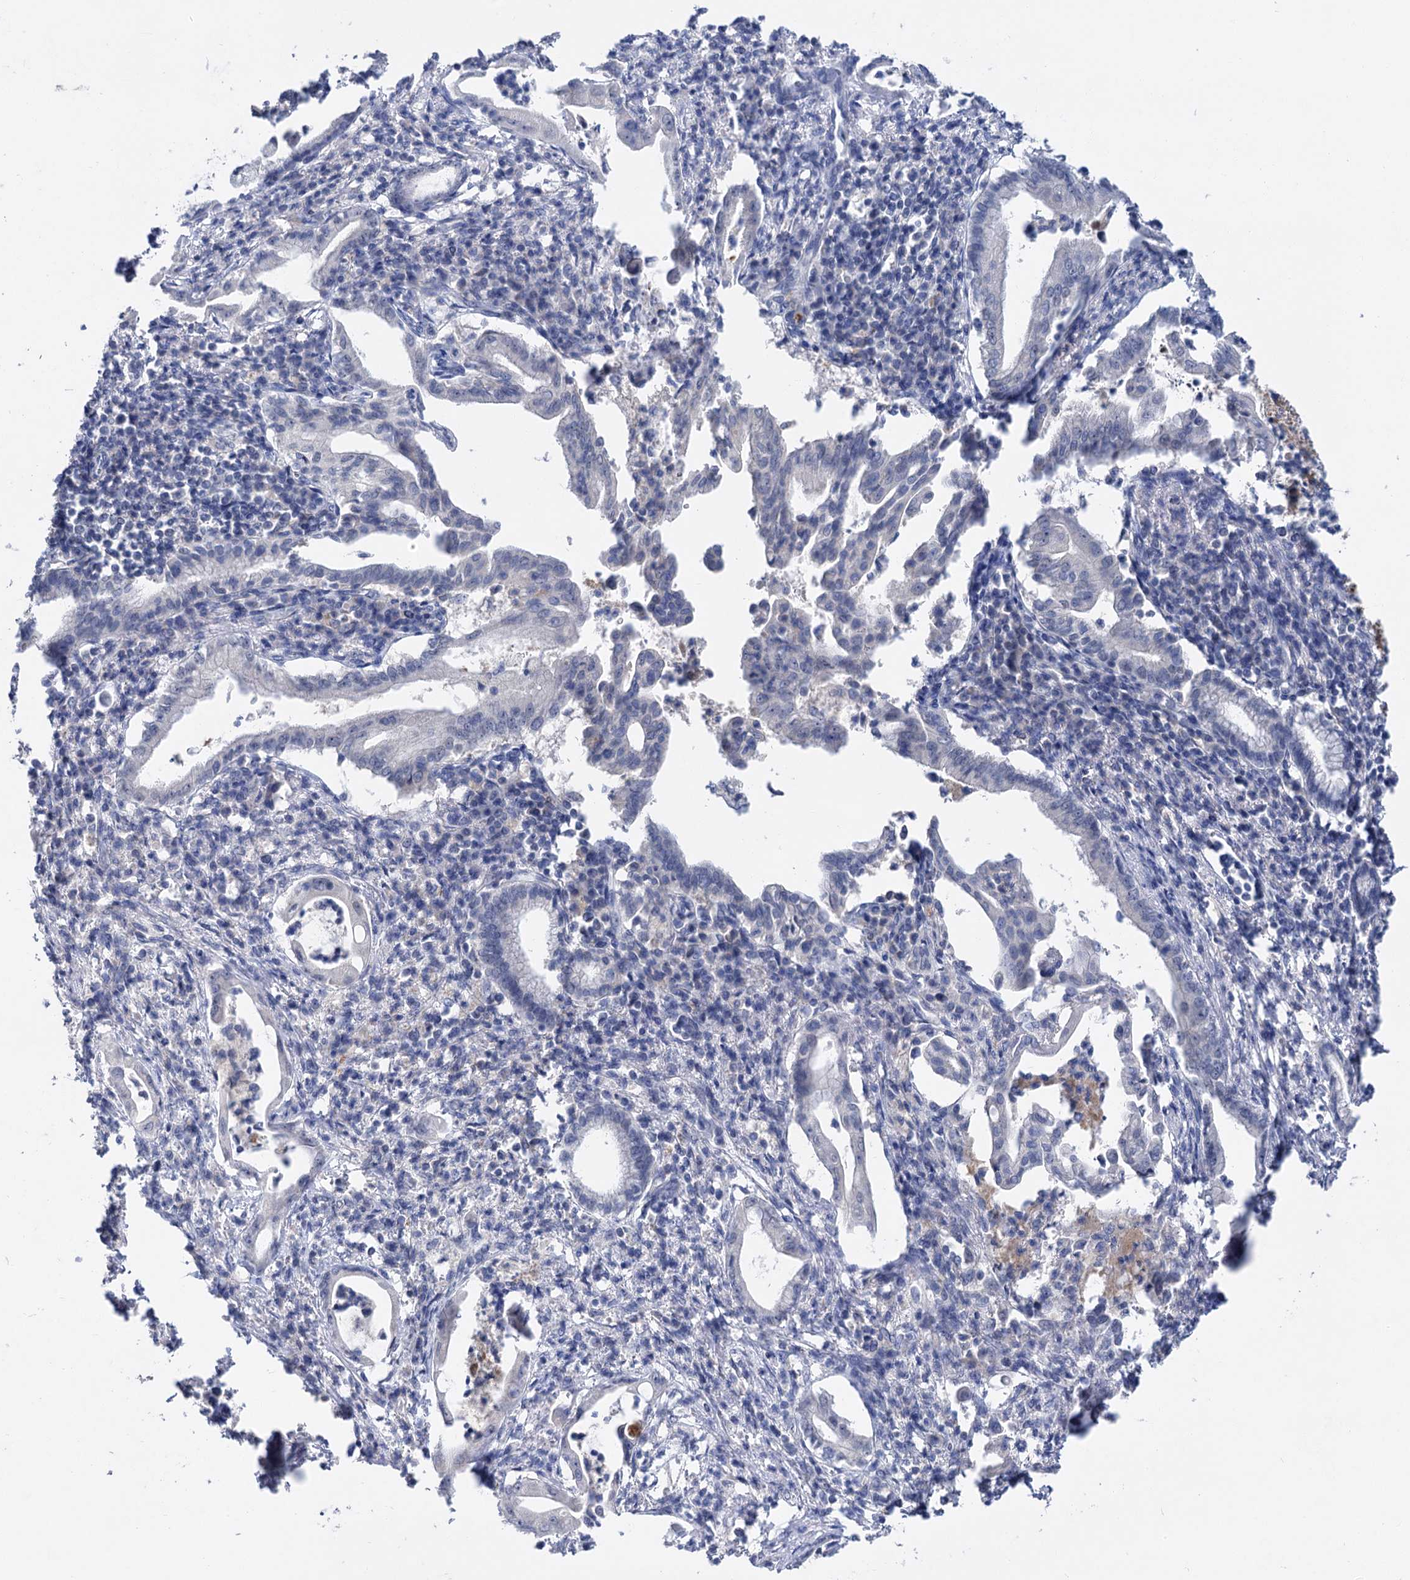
{"staining": {"intensity": "negative", "quantity": "none", "location": "none"}, "tissue": "pancreatic cancer", "cell_type": "Tumor cells", "image_type": "cancer", "snomed": [{"axis": "morphology", "description": "Adenocarcinoma, NOS"}, {"axis": "topography", "description": "Pancreas"}], "caption": "An immunohistochemistry histopathology image of adenocarcinoma (pancreatic) is shown. There is no staining in tumor cells of adenocarcinoma (pancreatic).", "gene": "ATP4A", "patient": {"sex": "female", "age": 55}}